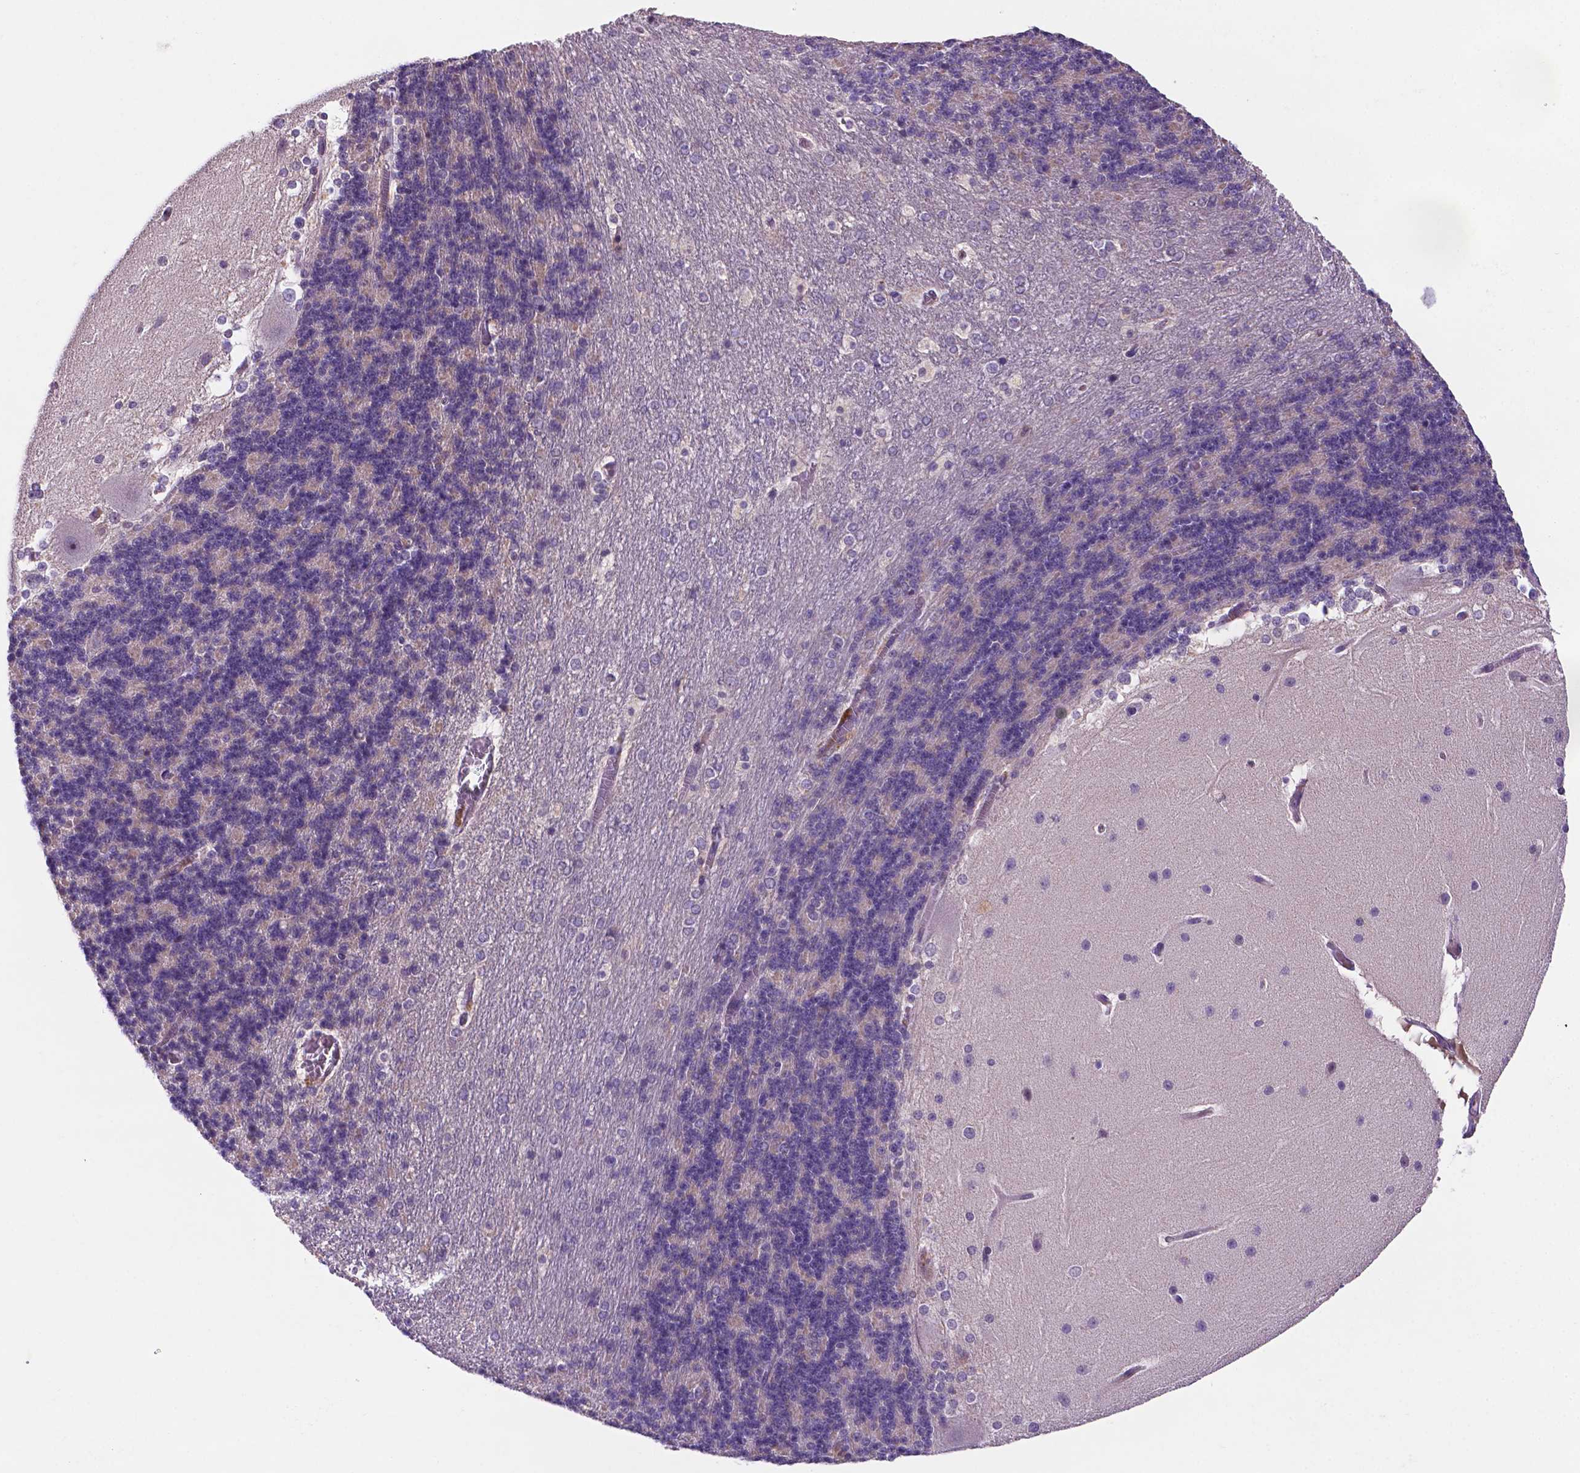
{"staining": {"intensity": "negative", "quantity": "none", "location": "none"}, "tissue": "cerebellum", "cell_type": "Cells in granular layer", "image_type": "normal", "snomed": [{"axis": "morphology", "description": "Normal tissue, NOS"}, {"axis": "topography", "description": "Cerebellum"}], "caption": "Immunohistochemistry (IHC) of normal cerebellum exhibits no expression in cells in granular layer. (Stains: DAB immunohistochemistry with hematoxylin counter stain, Microscopy: brightfield microscopy at high magnification).", "gene": "TM4SF20", "patient": {"sex": "female", "age": 19}}